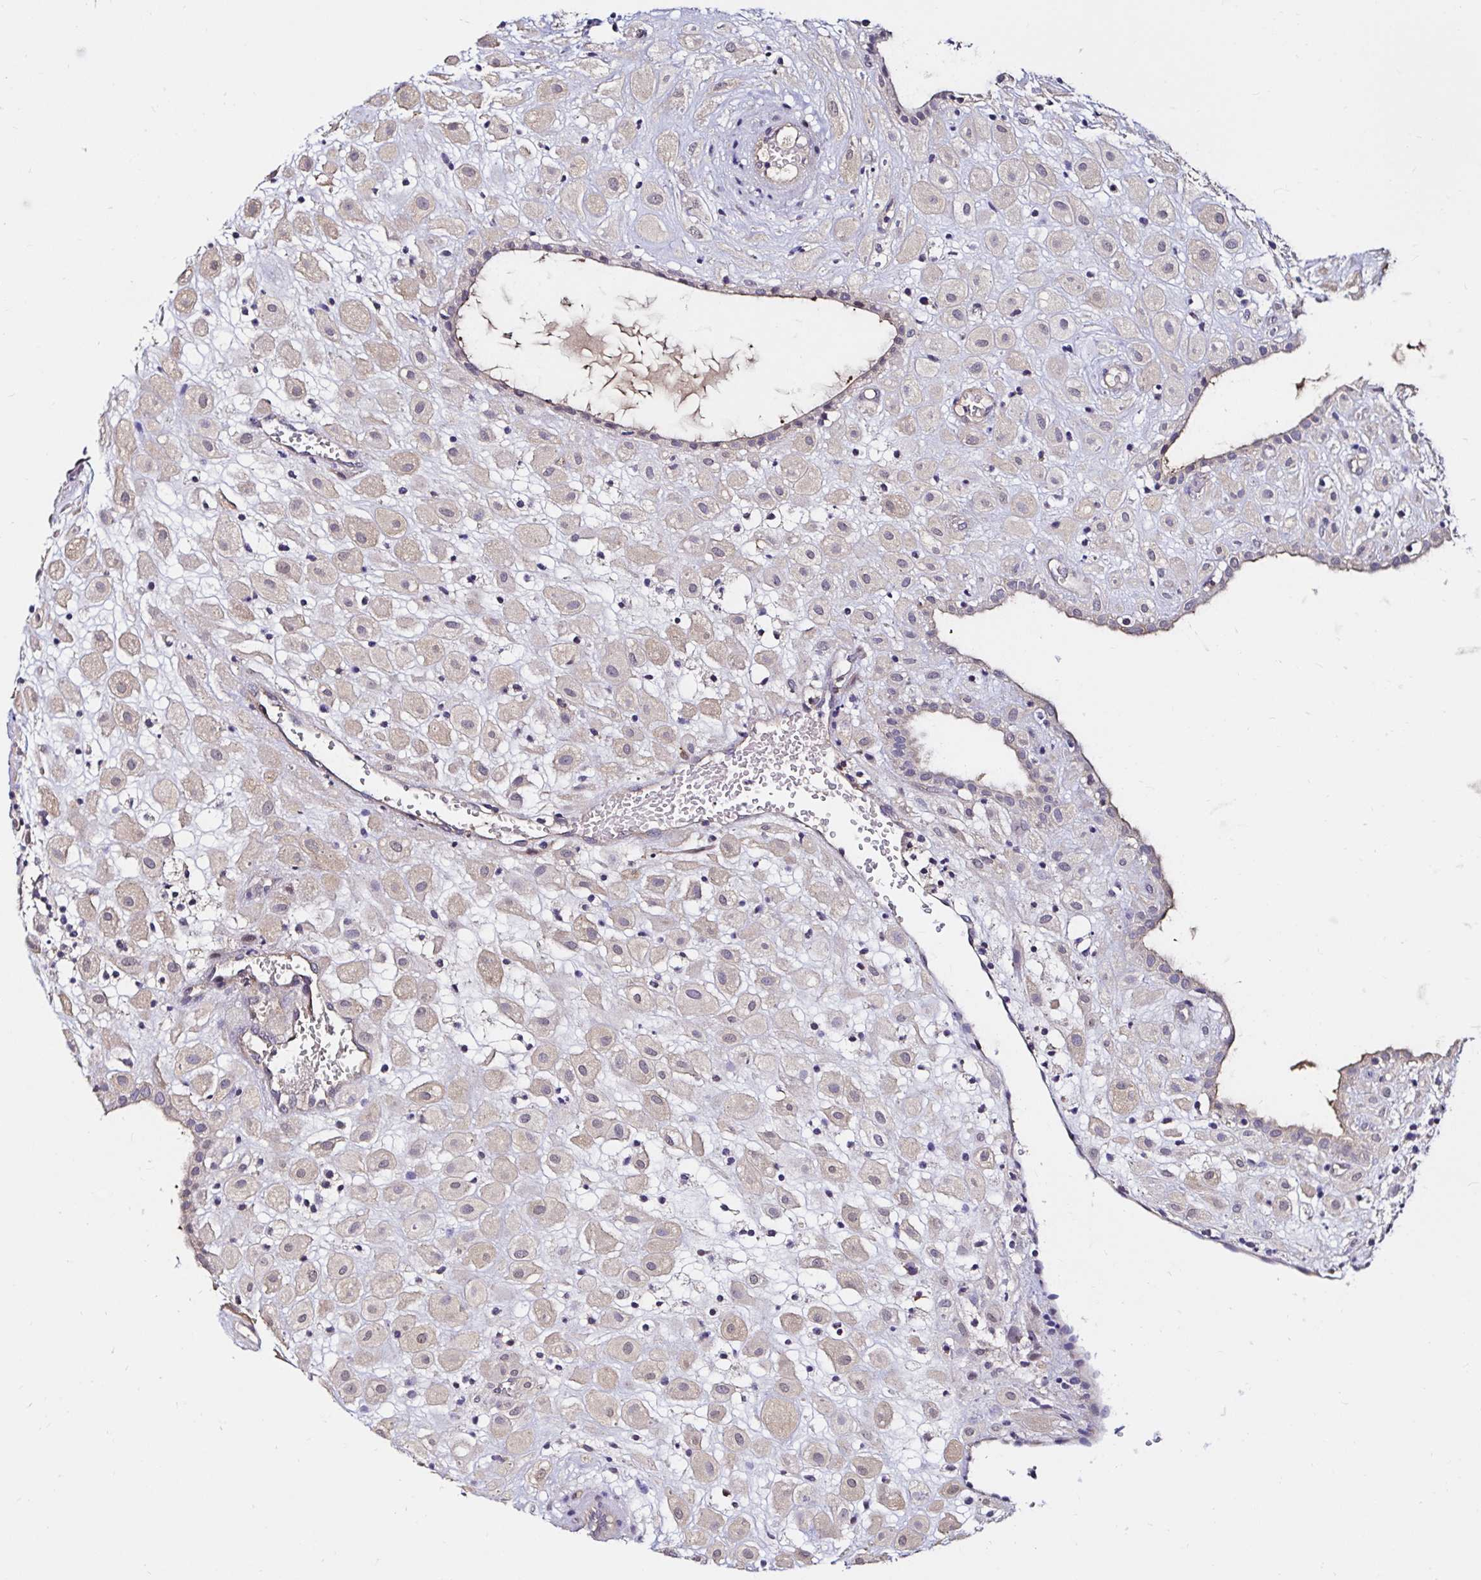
{"staining": {"intensity": "weak", "quantity": "25%-75%", "location": "cytoplasmic/membranous"}, "tissue": "placenta", "cell_type": "Decidual cells", "image_type": "normal", "snomed": [{"axis": "morphology", "description": "Normal tissue, NOS"}, {"axis": "topography", "description": "Placenta"}], "caption": "A high-resolution histopathology image shows IHC staining of benign placenta, which exhibits weak cytoplasmic/membranous expression in approximately 25%-75% of decidual cells.", "gene": "RSRP1", "patient": {"sex": "female", "age": 24}}